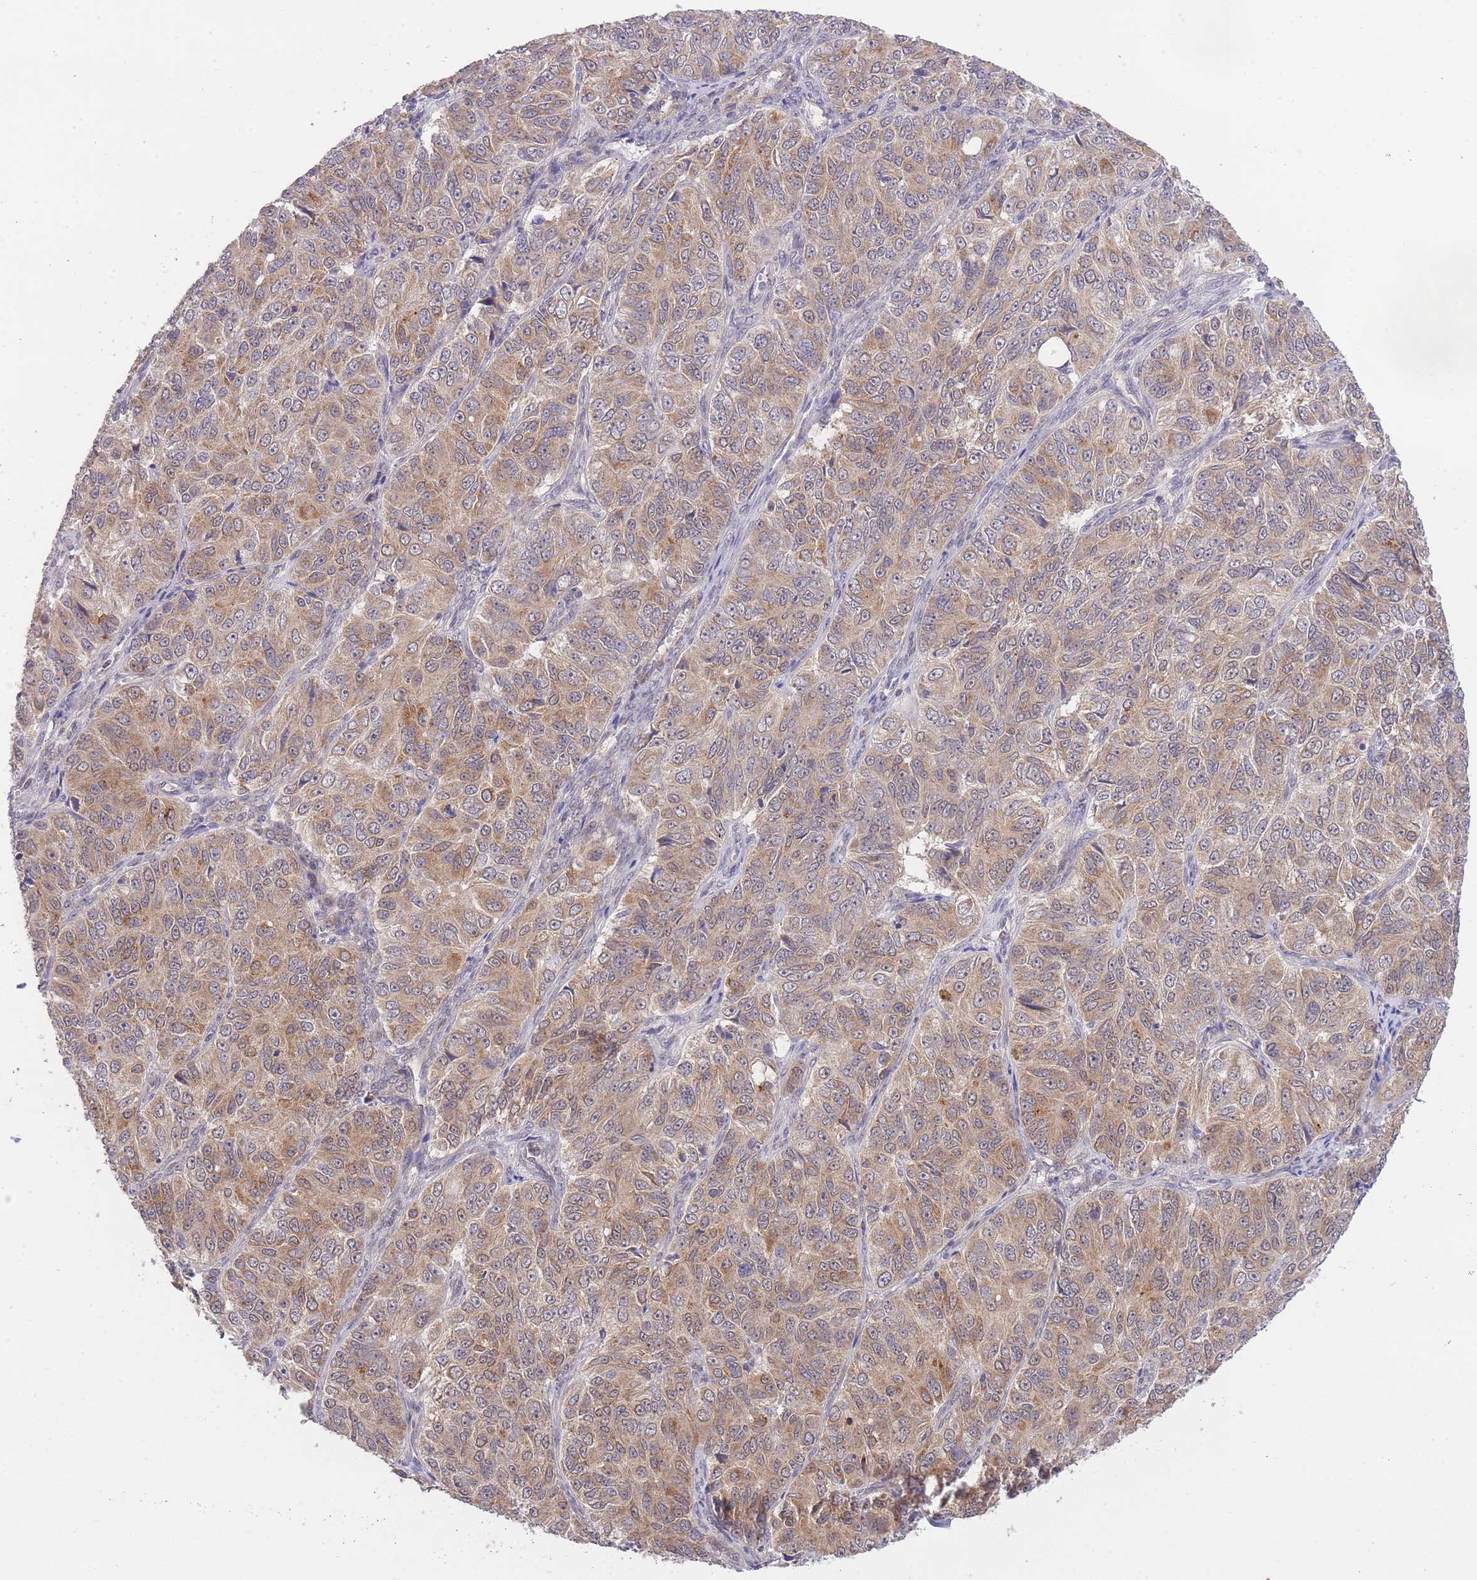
{"staining": {"intensity": "moderate", "quantity": "25%-75%", "location": "cytoplasmic/membranous"}, "tissue": "ovarian cancer", "cell_type": "Tumor cells", "image_type": "cancer", "snomed": [{"axis": "morphology", "description": "Carcinoma, endometroid"}, {"axis": "topography", "description": "Ovary"}], "caption": "A medium amount of moderate cytoplasmic/membranous staining is identified in approximately 25%-75% of tumor cells in endometroid carcinoma (ovarian) tissue. The staining is performed using DAB (3,3'-diaminobenzidine) brown chromogen to label protein expression. The nuclei are counter-stained blue using hematoxylin.", "gene": "ELOA2", "patient": {"sex": "female", "age": 51}}